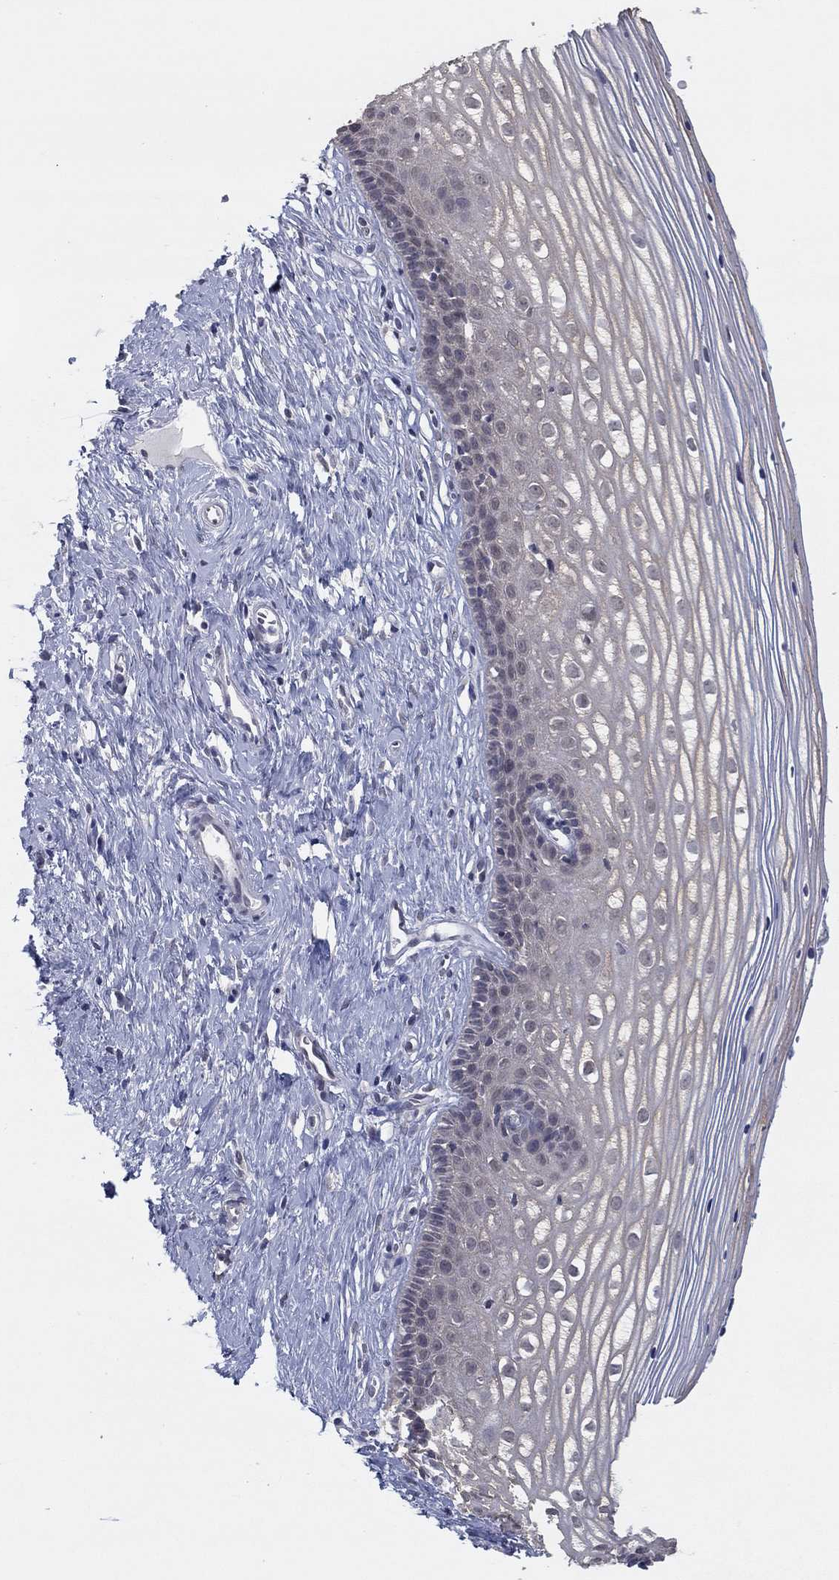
{"staining": {"intensity": "weak", "quantity": ">75%", "location": "cytoplasmic/membranous"}, "tissue": "cervix", "cell_type": "Glandular cells", "image_type": "normal", "snomed": [{"axis": "morphology", "description": "Normal tissue, NOS"}, {"axis": "topography", "description": "Cervix"}], "caption": "Immunohistochemistry (IHC) micrograph of normal cervix stained for a protein (brown), which displays low levels of weak cytoplasmic/membranous positivity in about >75% of glandular cells.", "gene": "SLC22A2", "patient": {"sex": "female", "age": 40}}